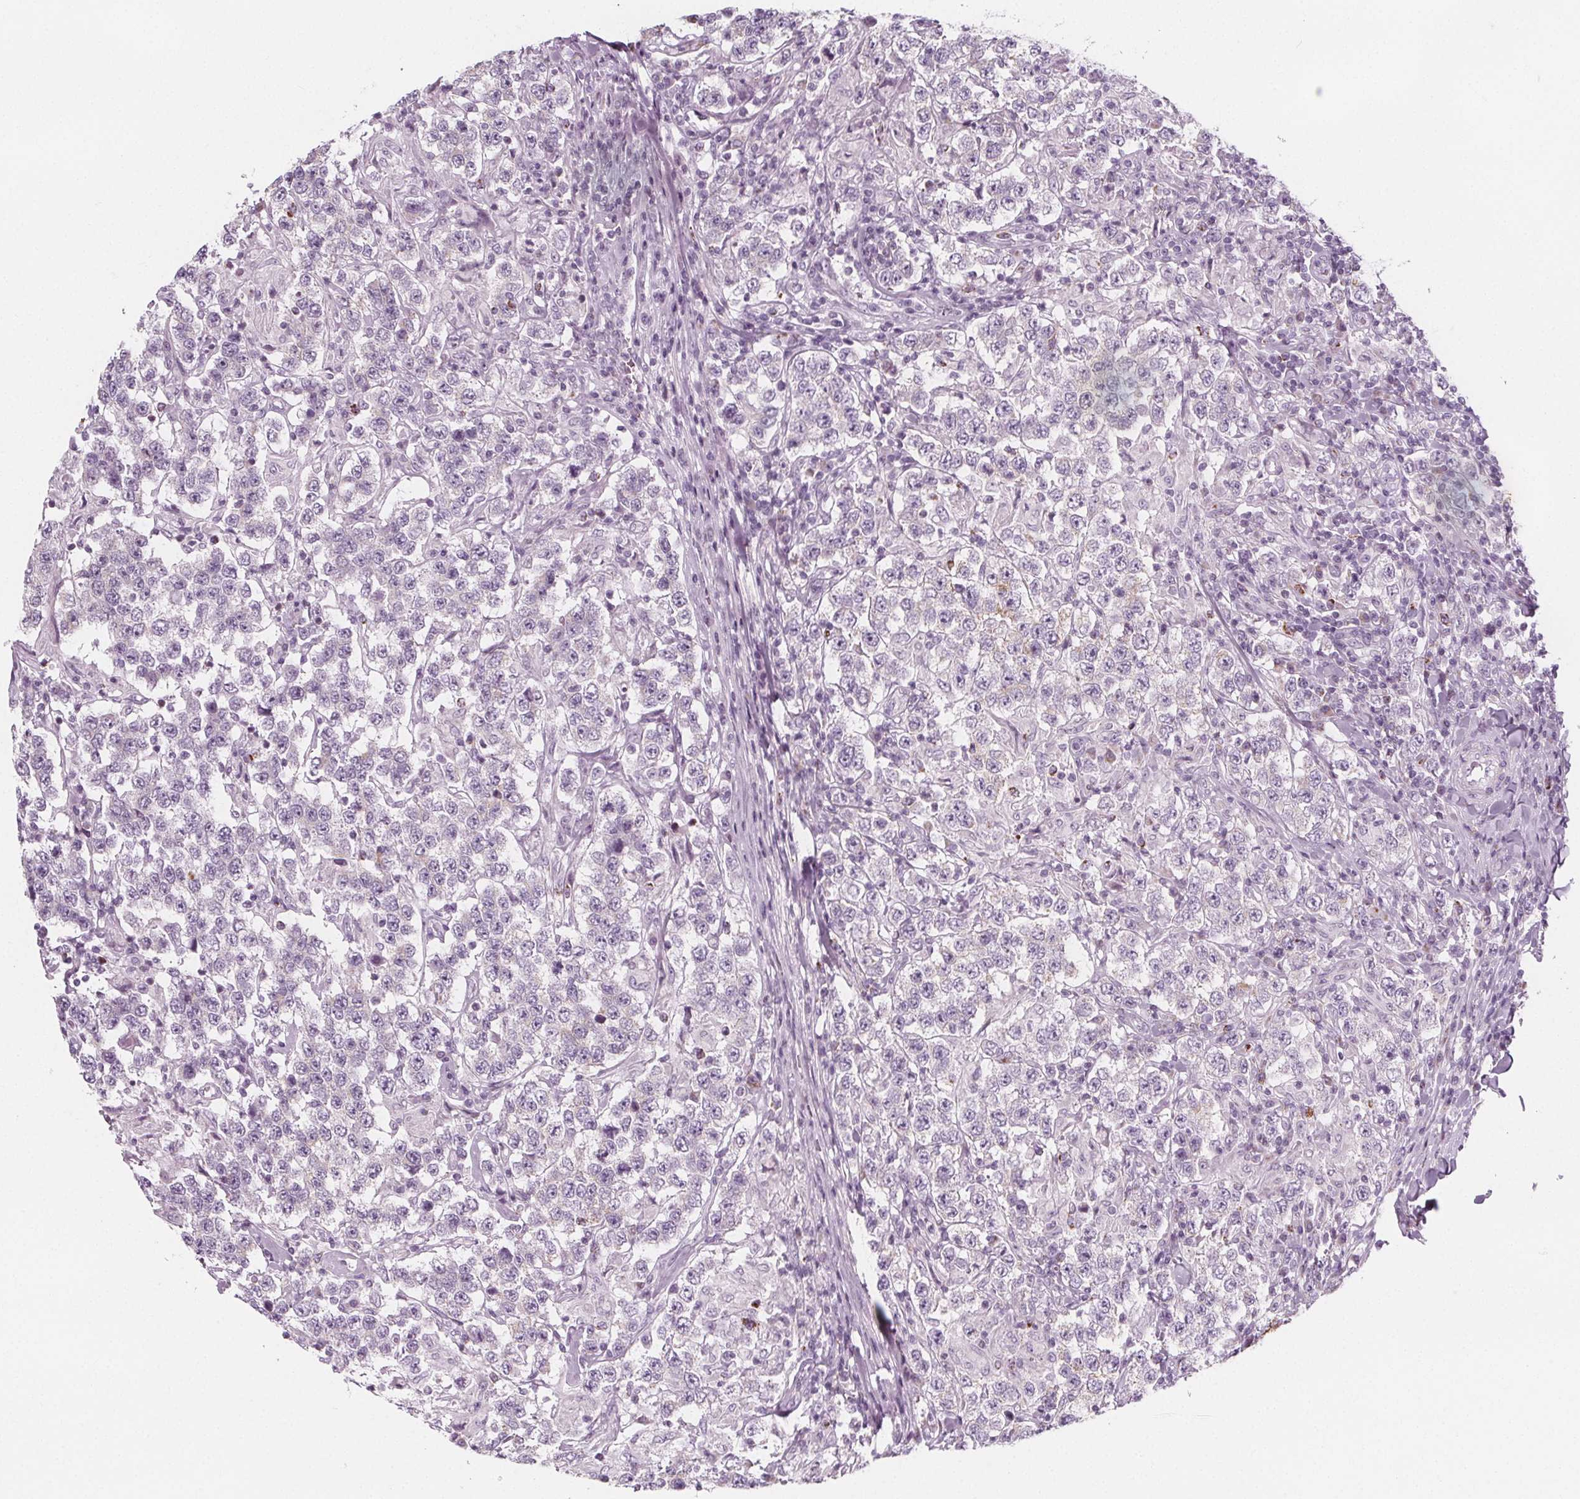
{"staining": {"intensity": "negative", "quantity": "none", "location": "none"}, "tissue": "testis cancer", "cell_type": "Tumor cells", "image_type": "cancer", "snomed": [{"axis": "morphology", "description": "Seminoma, NOS"}, {"axis": "morphology", "description": "Carcinoma, Embryonal, NOS"}, {"axis": "topography", "description": "Testis"}], "caption": "High power microscopy photomicrograph of an IHC photomicrograph of testis cancer, revealing no significant positivity in tumor cells. The staining is performed using DAB brown chromogen with nuclei counter-stained in using hematoxylin.", "gene": "IL17C", "patient": {"sex": "male", "age": 41}}